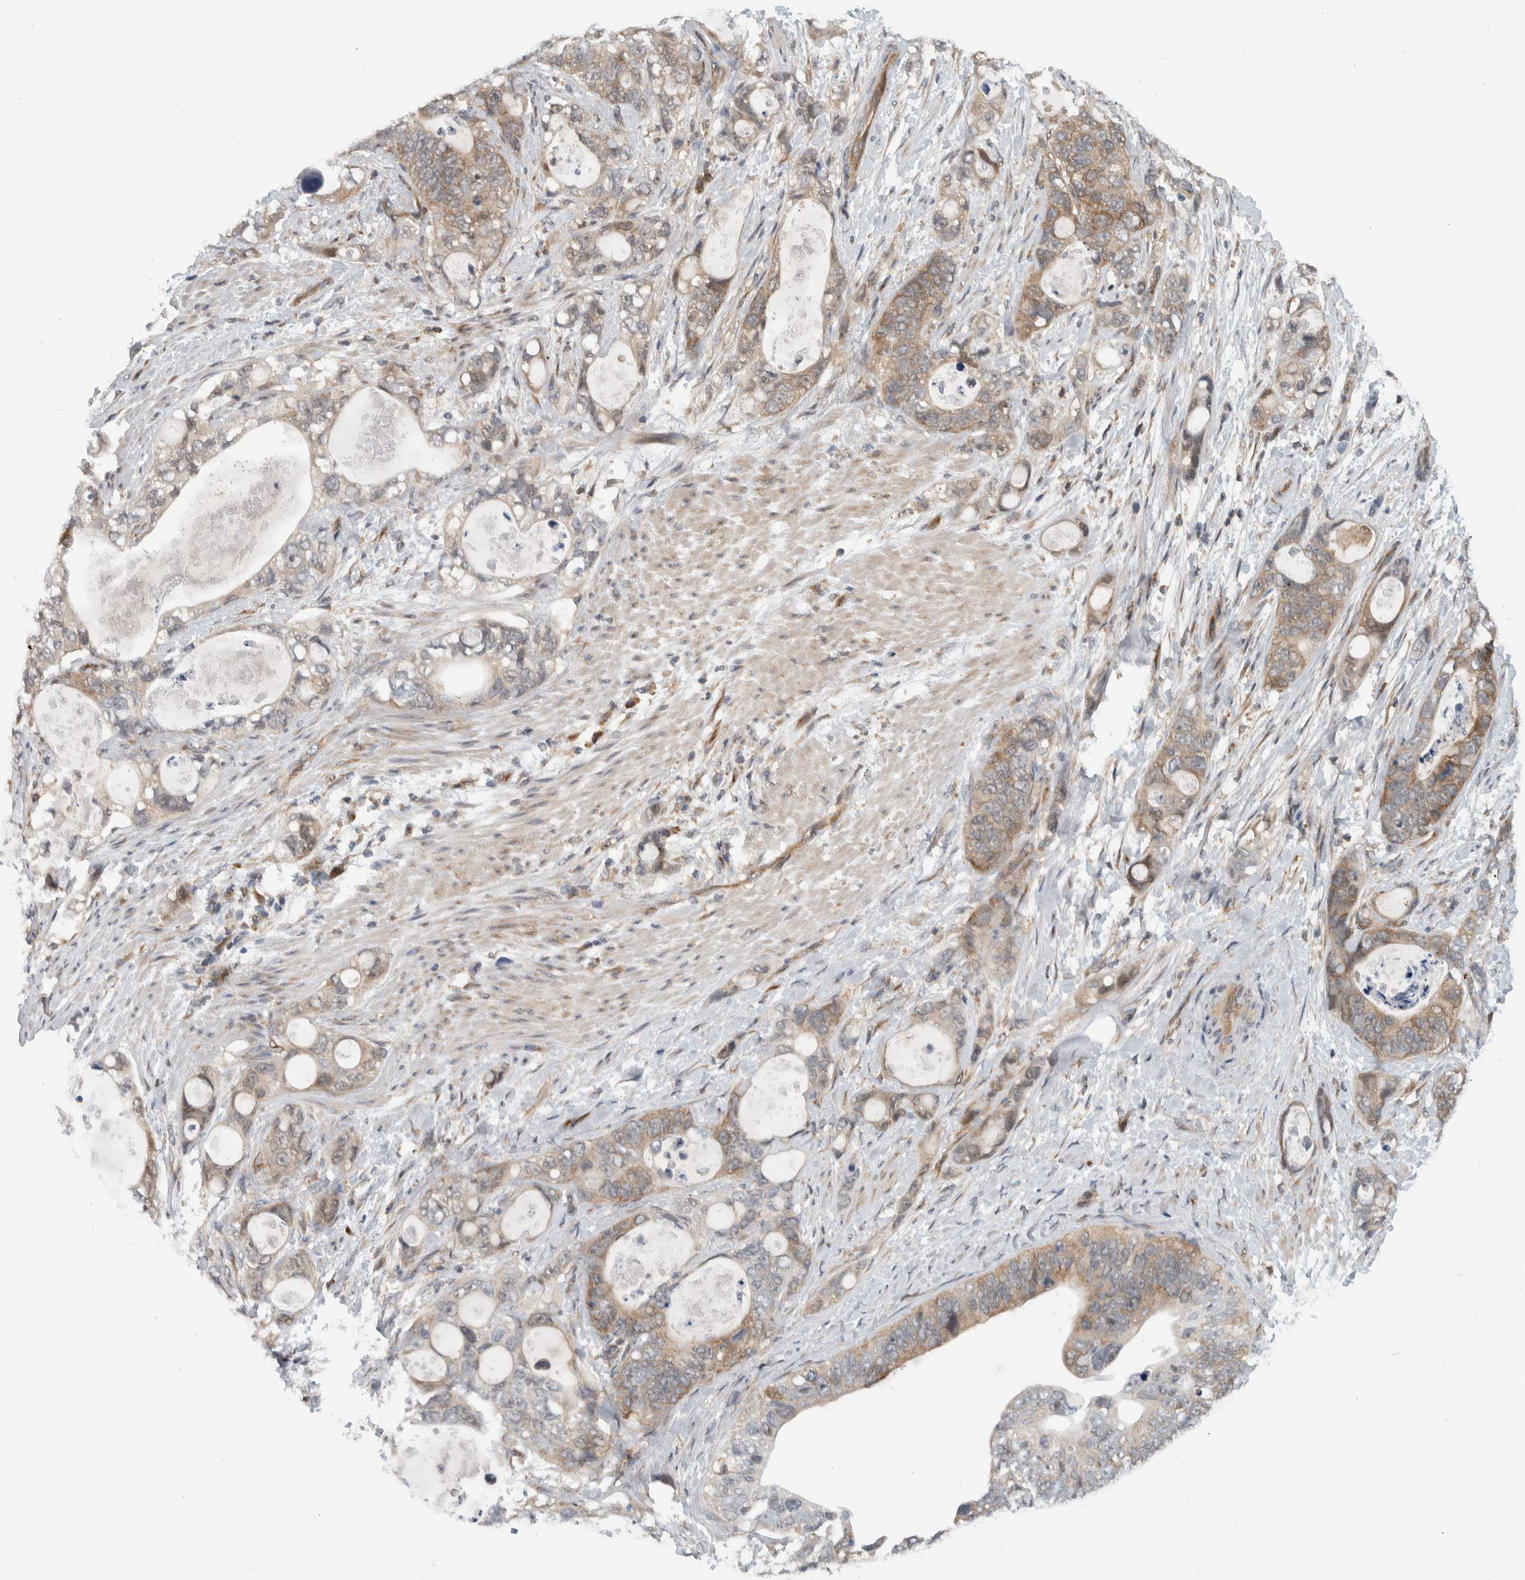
{"staining": {"intensity": "weak", "quantity": ">75%", "location": "cytoplasmic/membranous"}, "tissue": "stomach cancer", "cell_type": "Tumor cells", "image_type": "cancer", "snomed": [{"axis": "morphology", "description": "Normal tissue, NOS"}, {"axis": "morphology", "description": "Adenocarcinoma, NOS"}, {"axis": "topography", "description": "Stomach"}], "caption": "Protein staining exhibits weak cytoplasmic/membranous staining in about >75% of tumor cells in stomach cancer (adenocarcinoma). The staining was performed using DAB, with brown indicating positive protein expression. Nuclei are stained blue with hematoxylin.", "gene": "CCDC43", "patient": {"sex": "female", "age": 89}}